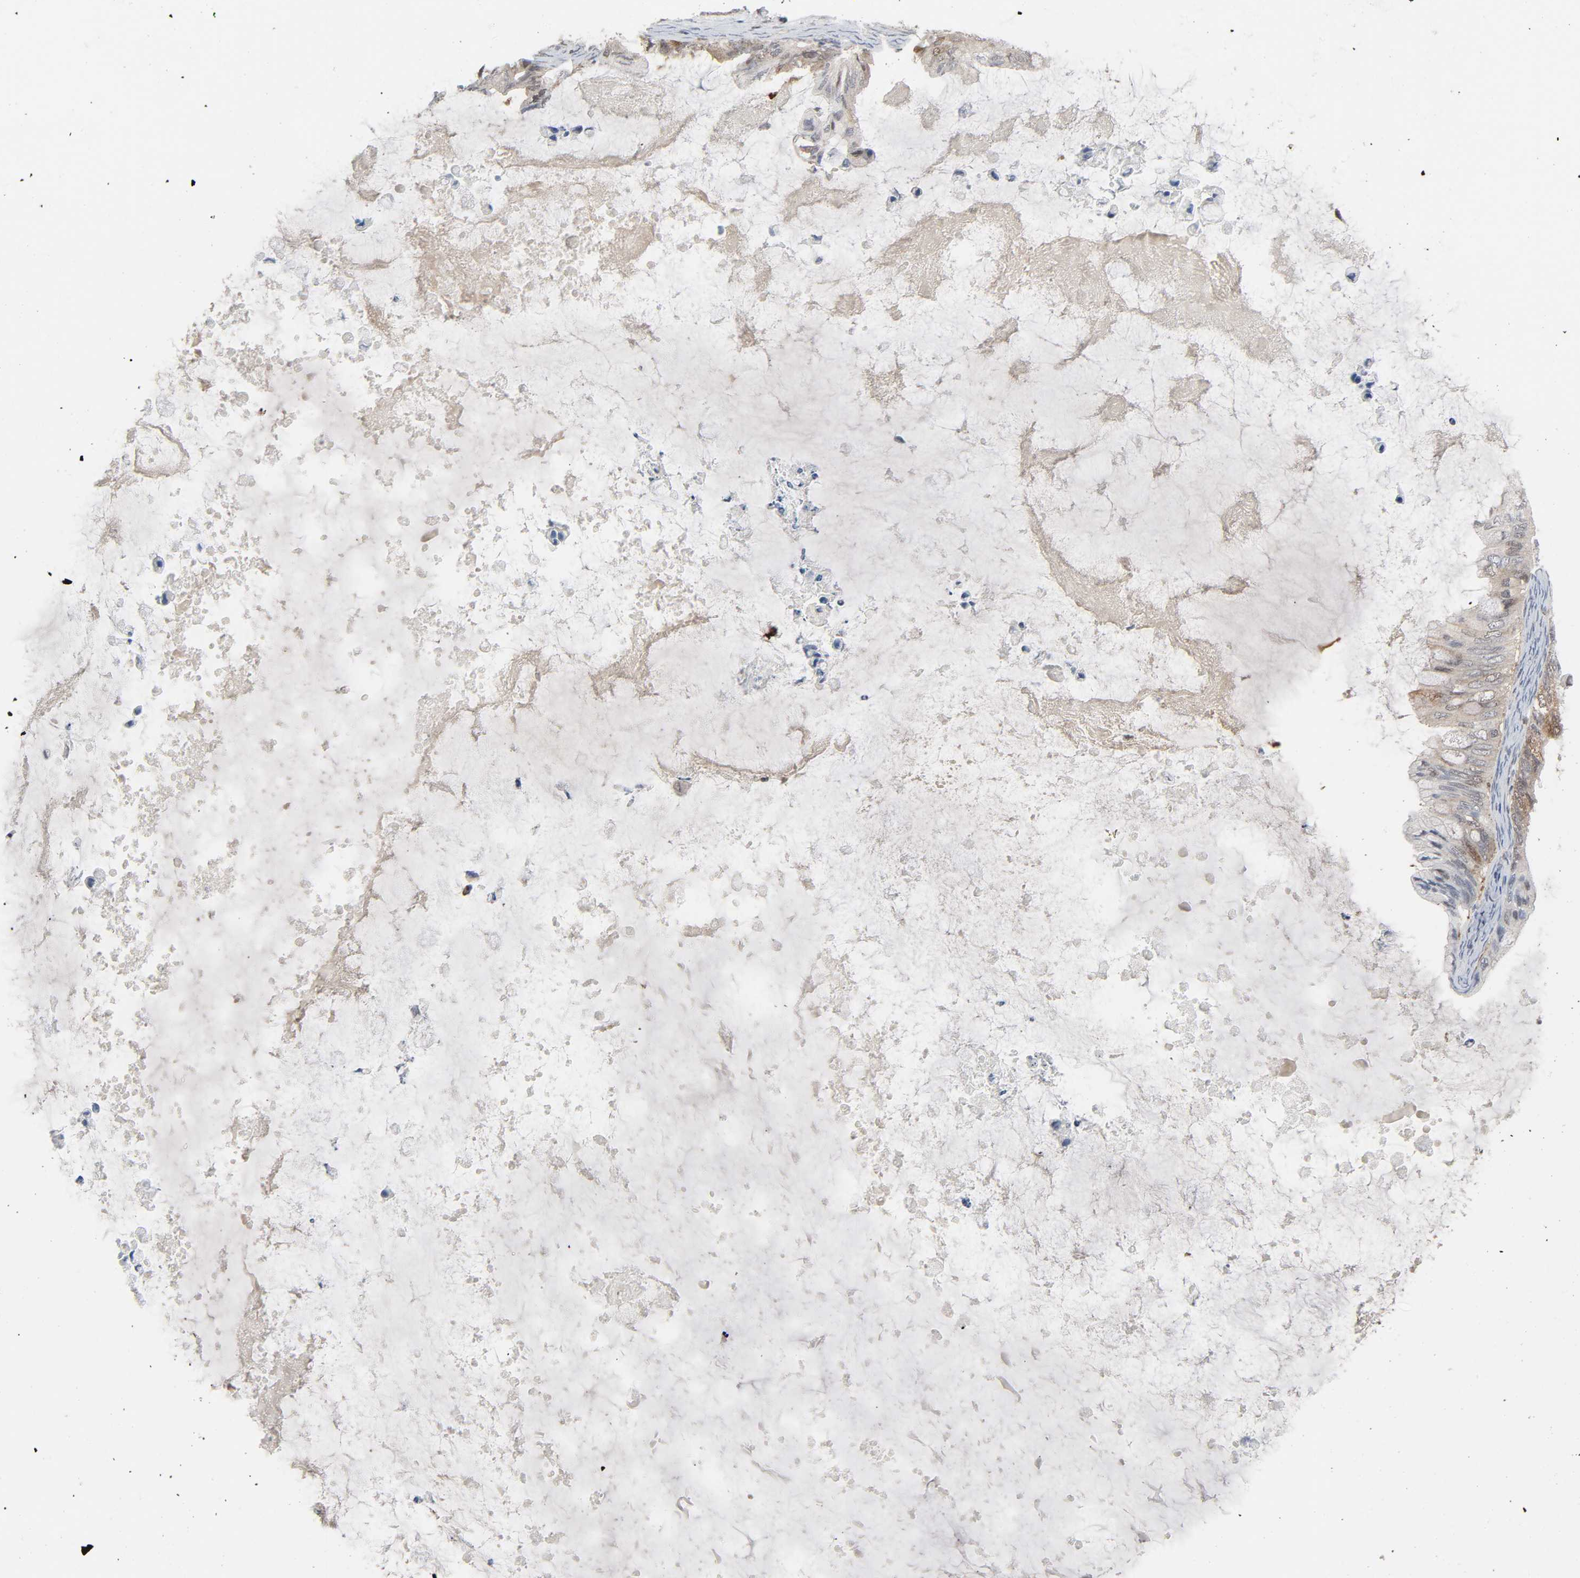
{"staining": {"intensity": "weak", "quantity": "<25%", "location": "cytoplasmic/membranous"}, "tissue": "ovarian cancer", "cell_type": "Tumor cells", "image_type": "cancer", "snomed": [{"axis": "morphology", "description": "Cystadenocarcinoma, mucinous, NOS"}, {"axis": "topography", "description": "Ovary"}], "caption": "Human ovarian cancer (mucinous cystadenocarcinoma) stained for a protein using immunohistochemistry displays no expression in tumor cells.", "gene": "GSK3A", "patient": {"sex": "female", "age": 80}}